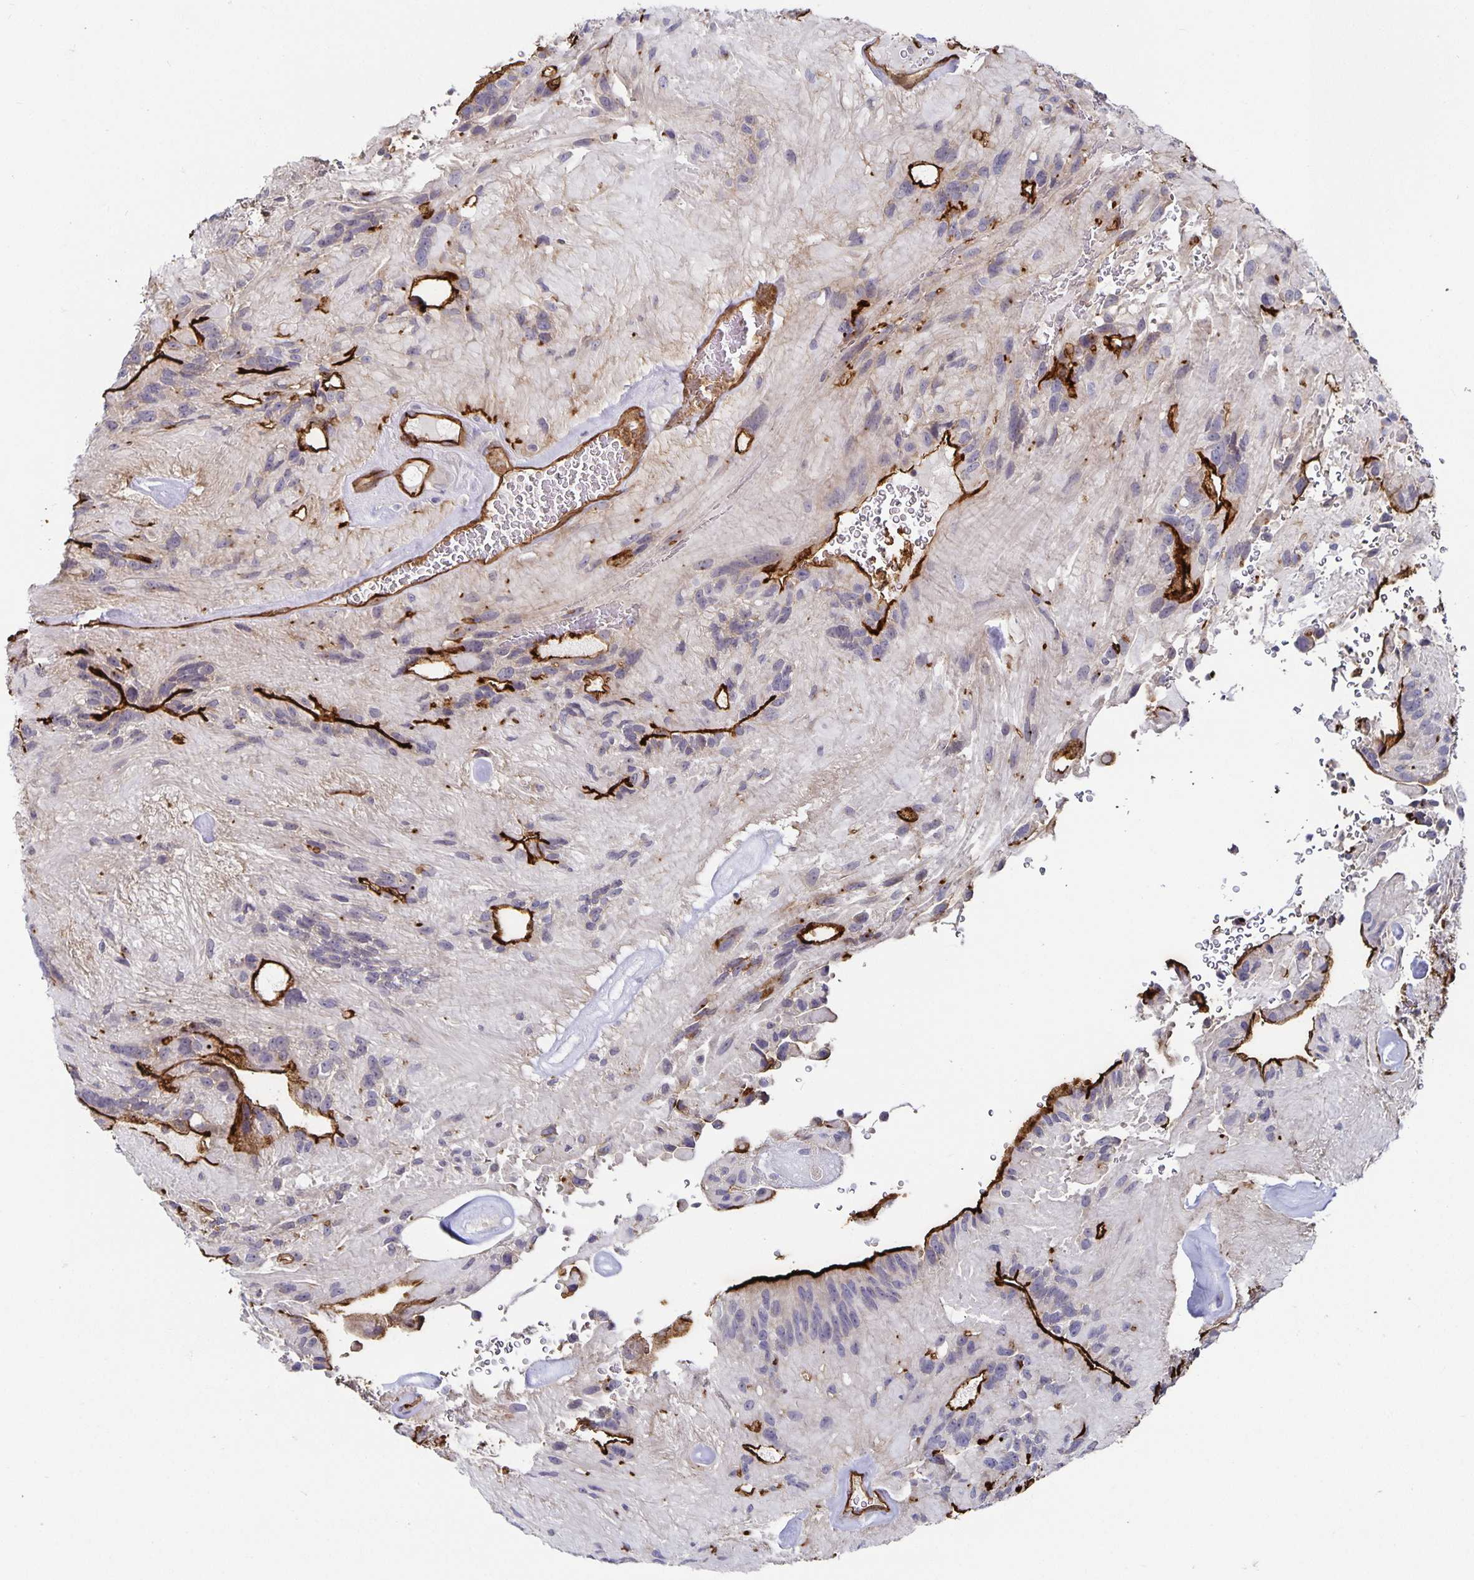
{"staining": {"intensity": "negative", "quantity": "none", "location": "none"}, "tissue": "glioma", "cell_type": "Tumor cells", "image_type": "cancer", "snomed": [{"axis": "morphology", "description": "Glioma, malignant, Low grade"}, {"axis": "topography", "description": "Brain"}], "caption": "A photomicrograph of malignant glioma (low-grade) stained for a protein reveals no brown staining in tumor cells. (Stains: DAB IHC with hematoxylin counter stain, Microscopy: brightfield microscopy at high magnification).", "gene": "PODXL", "patient": {"sex": "male", "age": 31}}